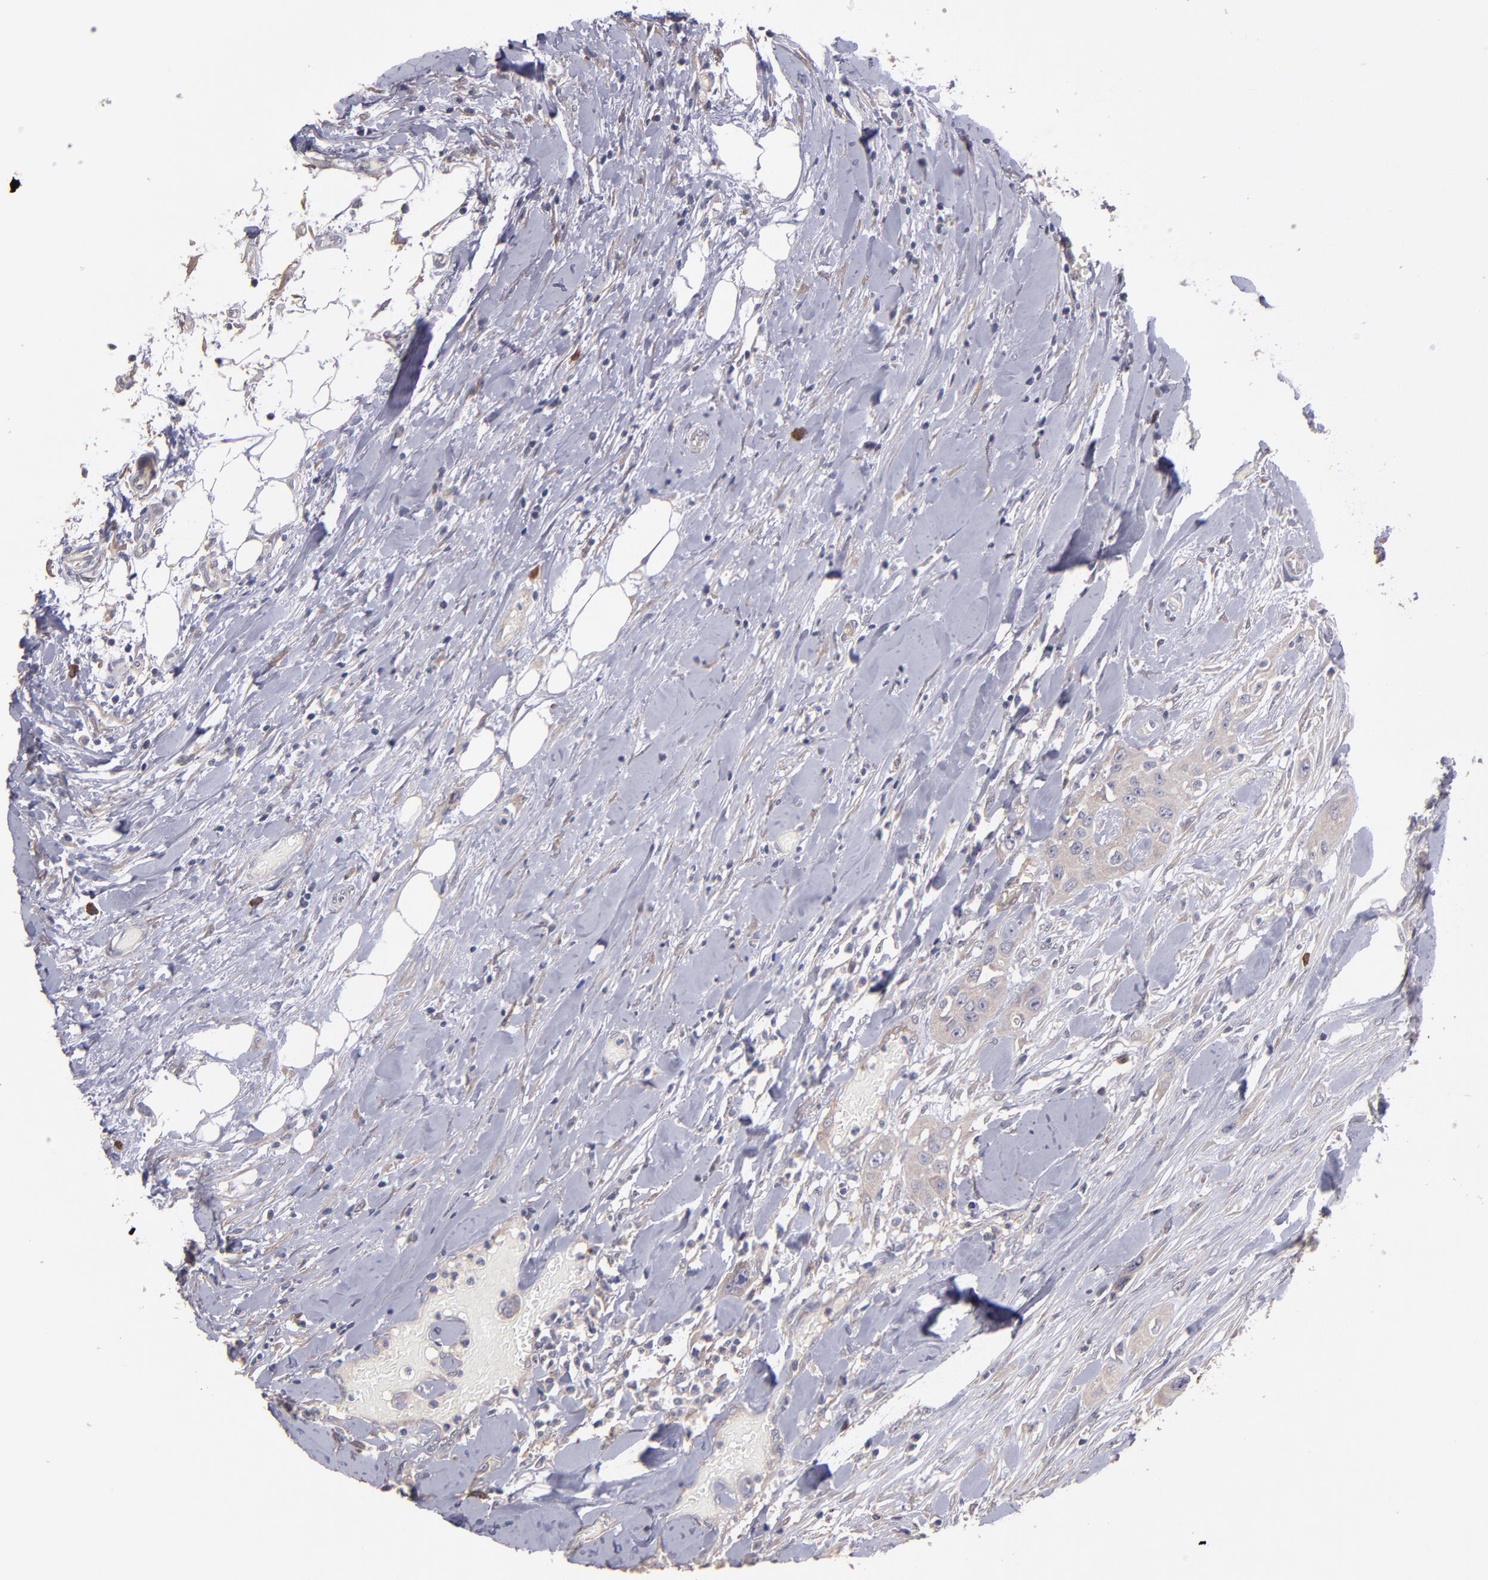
{"staining": {"intensity": "weak", "quantity": "<25%", "location": "cytoplasmic/membranous"}, "tissue": "head and neck cancer", "cell_type": "Tumor cells", "image_type": "cancer", "snomed": [{"axis": "morphology", "description": "Neoplasm, malignant, NOS"}, {"axis": "topography", "description": "Salivary gland"}, {"axis": "topography", "description": "Head-Neck"}], "caption": "Head and neck neoplasm (malignant) was stained to show a protein in brown. There is no significant expression in tumor cells. (DAB (3,3'-diaminobenzidine) IHC with hematoxylin counter stain).", "gene": "MAGEE1", "patient": {"sex": "male", "age": 43}}